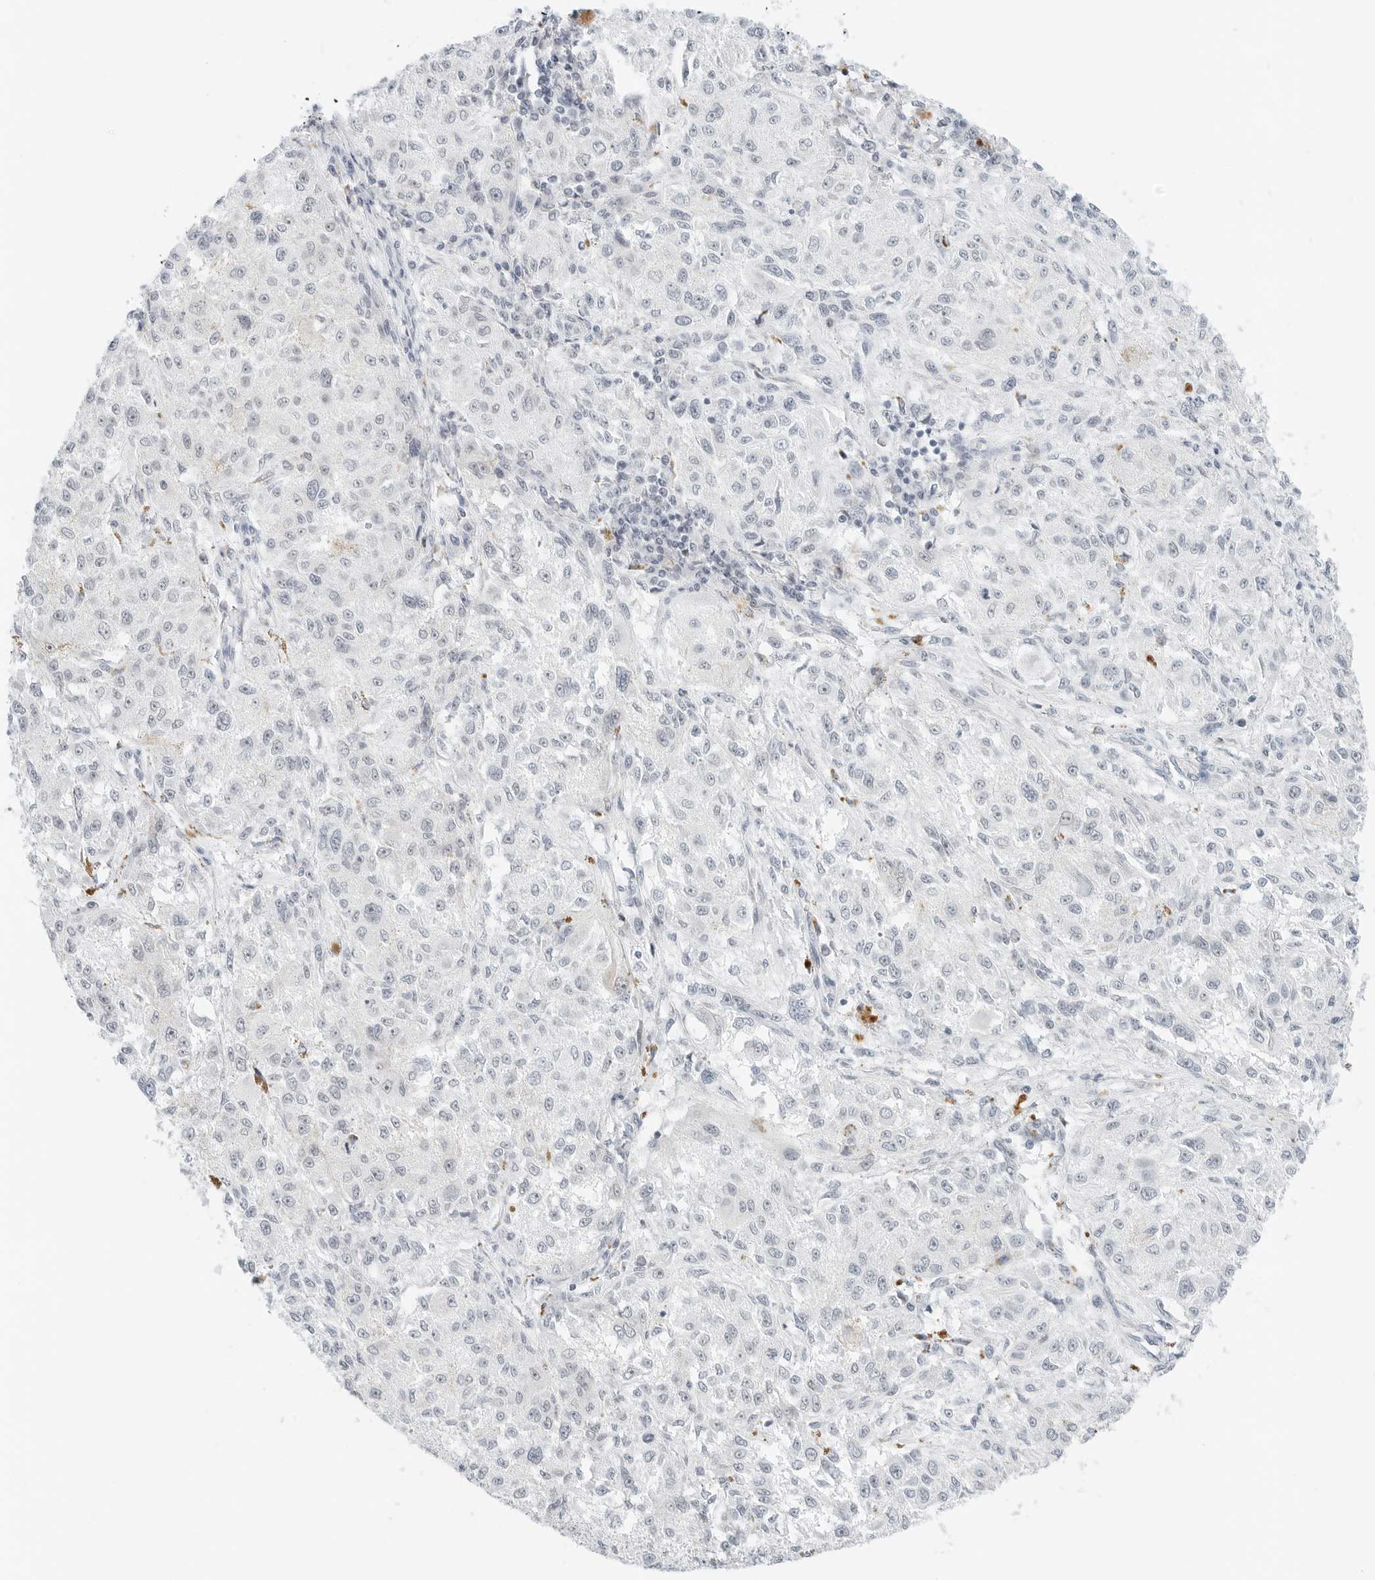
{"staining": {"intensity": "negative", "quantity": "none", "location": "none"}, "tissue": "melanoma", "cell_type": "Tumor cells", "image_type": "cancer", "snomed": [{"axis": "morphology", "description": "Necrosis, NOS"}, {"axis": "morphology", "description": "Malignant melanoma, NOS"}, {"axis": "topography", "description": "Skin"}], "caption": "High magnification brightfield microscopy of melanoma stained with DAB (3,3'-diaminobenzidine) (brown) and counterstained with hematoxylin (blue): tumor cells show no significant expression.", "gene": "CCSAP", "patient": {"sex": "female", "age": 87}}